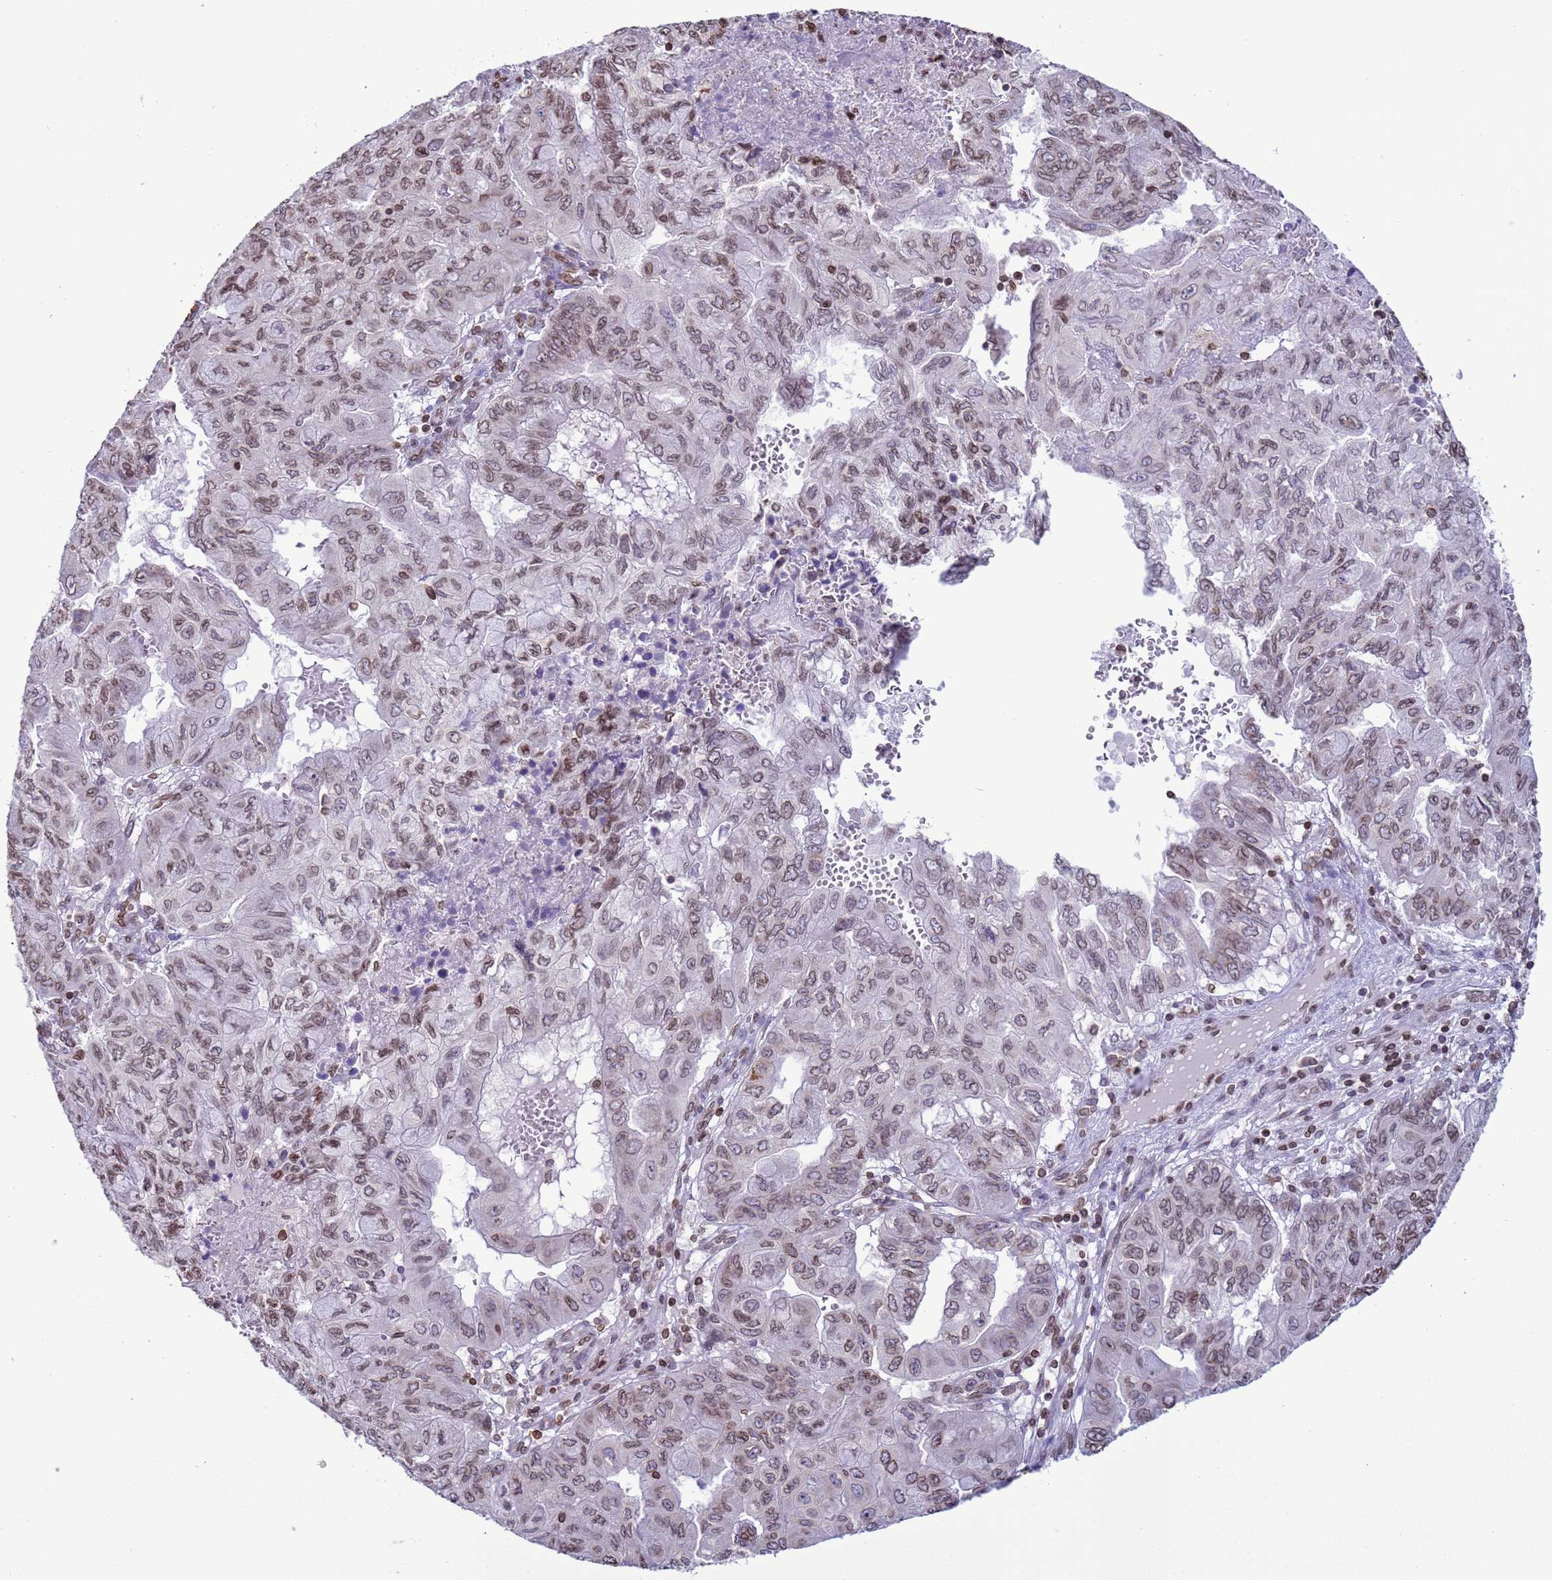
{"staining": {"intensity": "weak", "quantity": "25%-75%", "location": "cytoplasmic/membranous,nuclear"}, "tissue": "pancreatic cancer", "cell_type": "Tumor cells", "image_type": "cancer", "snomed": [{"axis": "morphology", "description": "Adenocarcinoma, NOS"}, {"axis": "topography", "description": "Pancreas"}], "caption": "DAB (3,3'-diaminobenzidine) immunohistochemical staining of pancreatic adenocarcinoma shows weak cytoplasmic/membranous and nuclear protein expression in approximately 25%-75% of tumor cells.", "gene": "DHX37", "patient": {"sex": "male", "age": 51}}